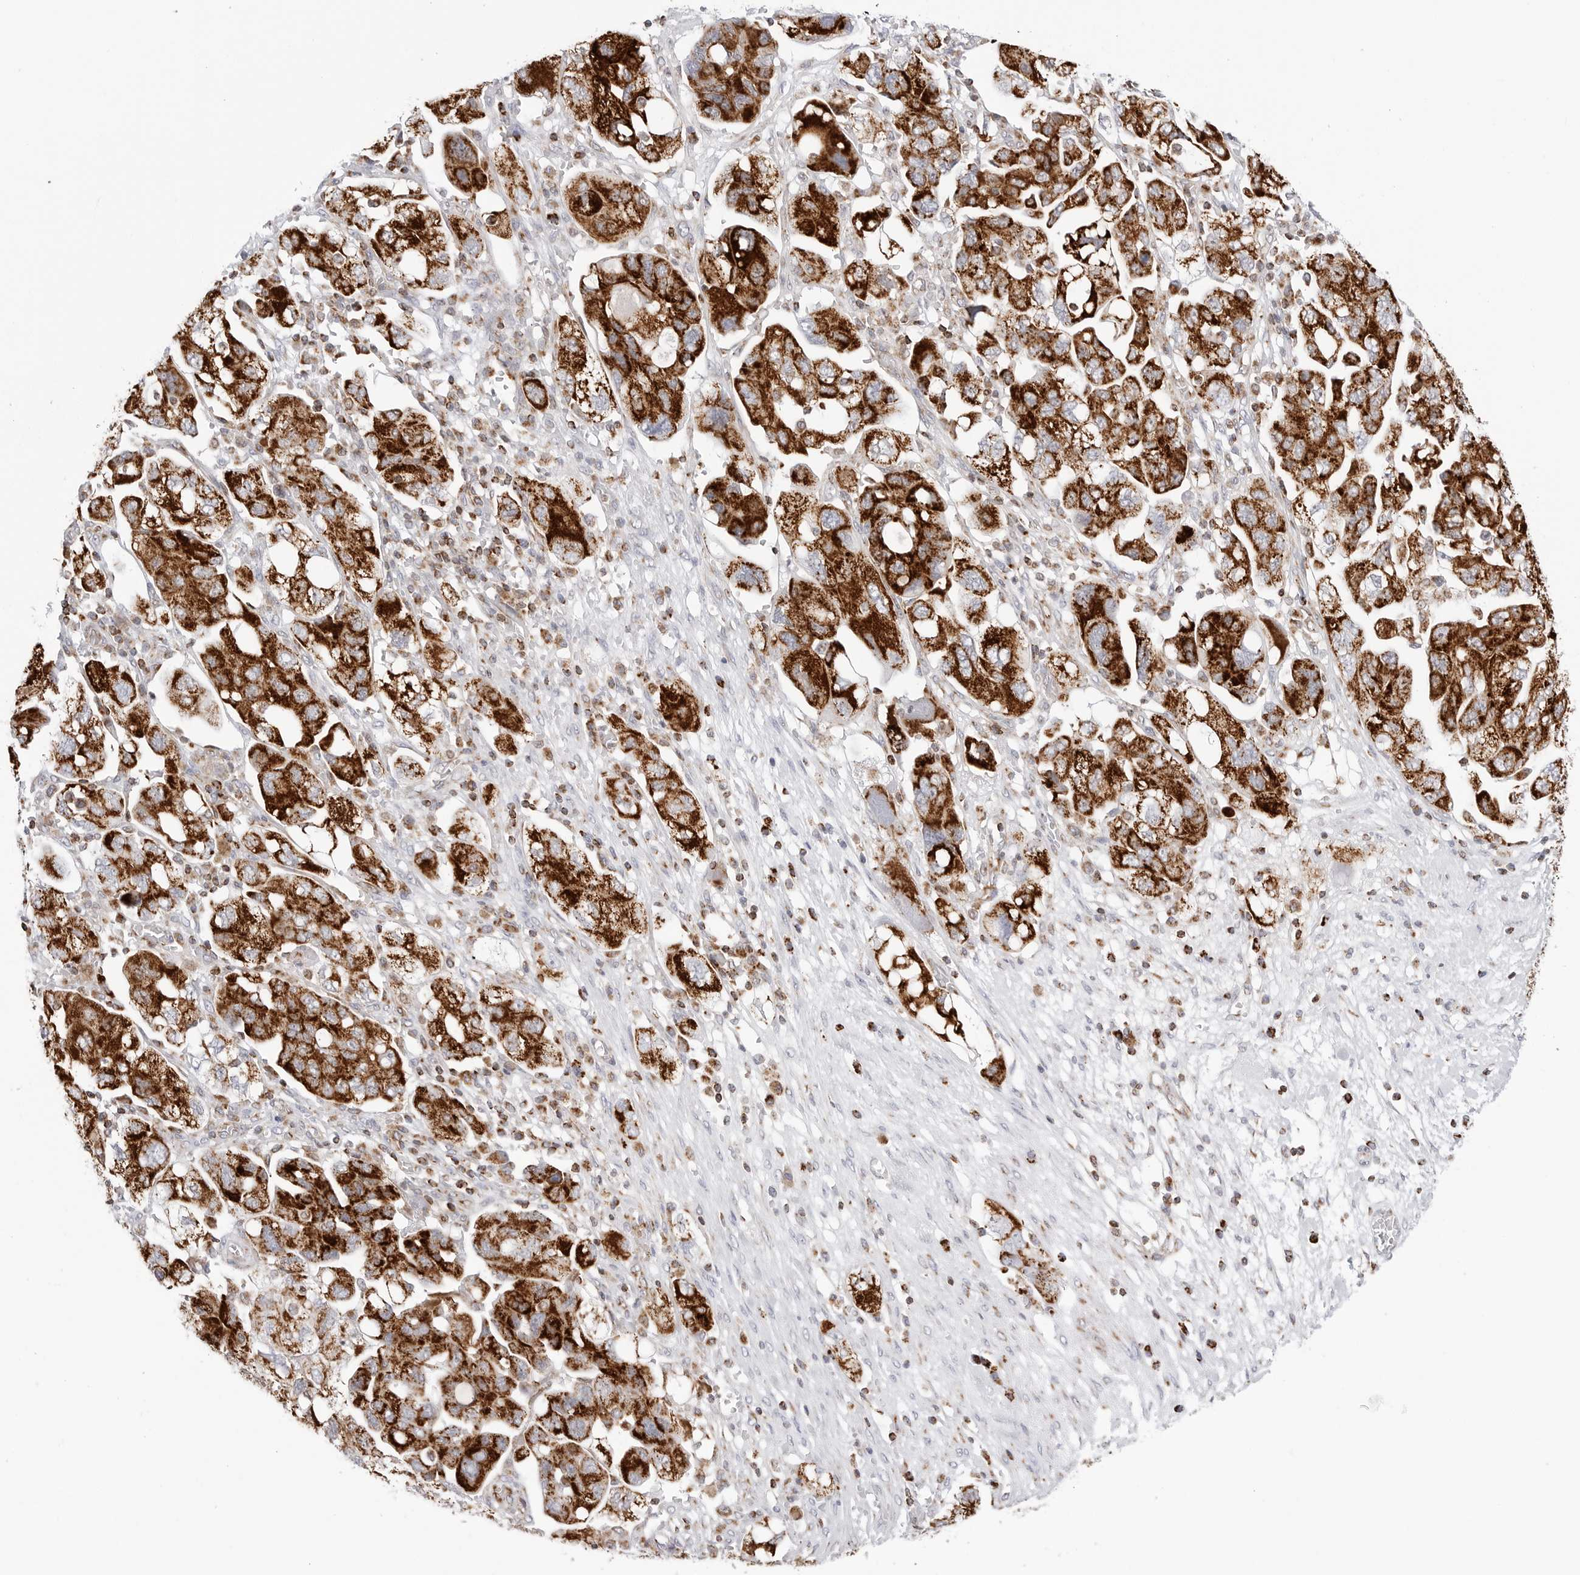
{"staining": {"intensity": "strong", "quantity": ">75%", "location": "cytoplasmic/membranous"}, "tissue": "ovarian cancer", "cell_type": "Tumor cells", "image_type": "cancer", "snomed": [{"axis": "morphology", "description": "Carcinoma, NOS"}, {"axis": "morphology", "description": "Cystadenocarcinoma, serous, NOS"}, {"axis": "topography", "description": "Ovary"}], "caption": "Ovarian cancer (serous cystadenocarcinoma) stained with DAB (3,3'-diaminobenzidine) IHC displays high levels of strong cytoplasmic/membranous staining in approximately >75% of tumor cells.", "gene": "ATP5IF1", "patient": {"sex": "female", "age": 69}}